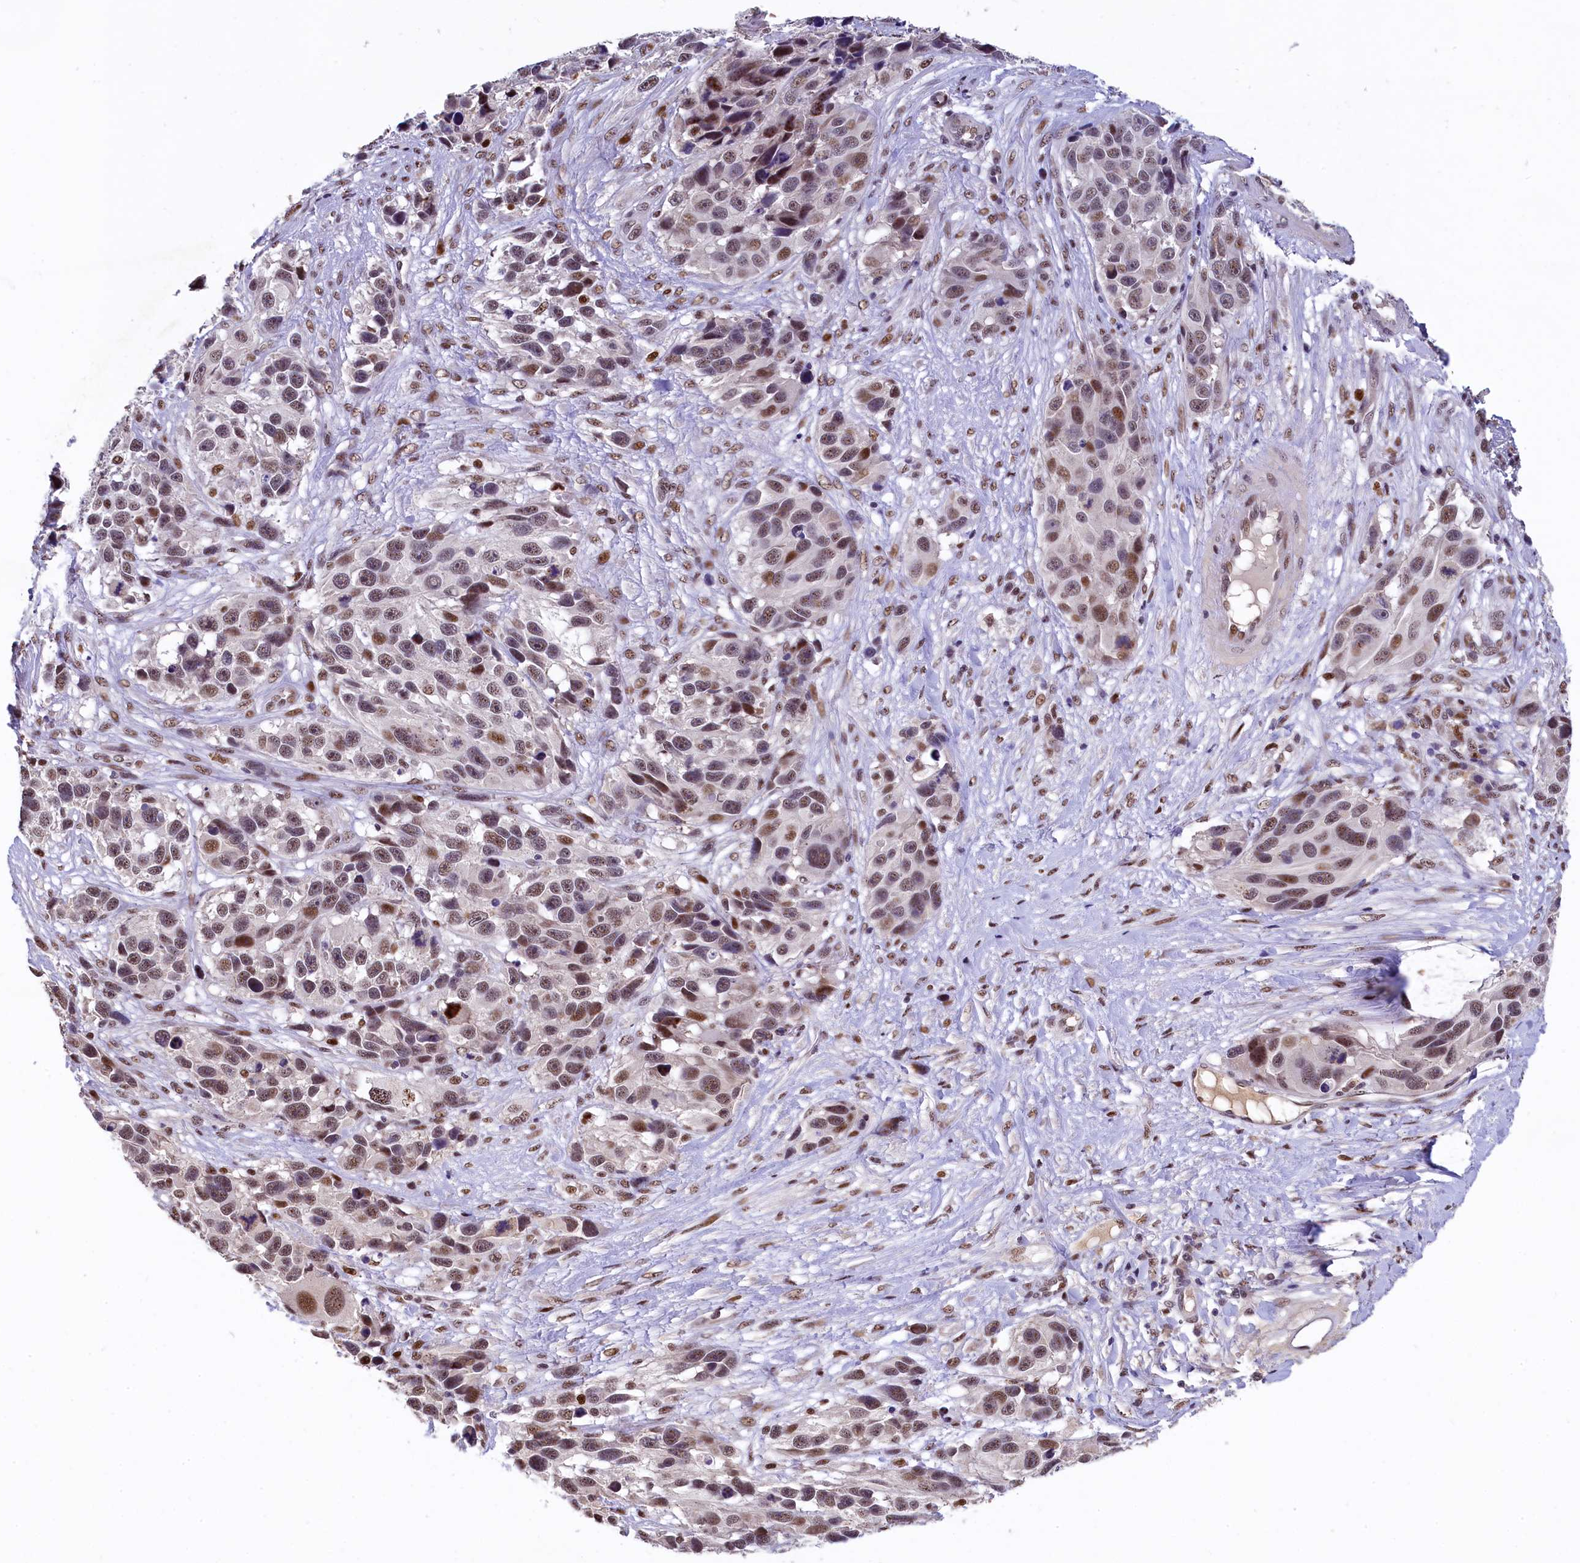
{"staining": {"intensity": "moderate", "quantity": ">75%", "location": "nuclear"}, "tissue": "melanoma", "cell_type": "Tumor cells", "image_type": "cancer", "snomed": [{"axis": "morphology", "description": "Malignant melanoma, NOS"}, {"axis": "topography", "description": "Skin"}], "caption": "Immunohistochemical staining of human malignant melanoma shows medium levels of moderate nuclear protein positivity in approximately >75% of tumor cells.", "gene": "HECTD4", "patient": {"sex": "male", "age": 84}}